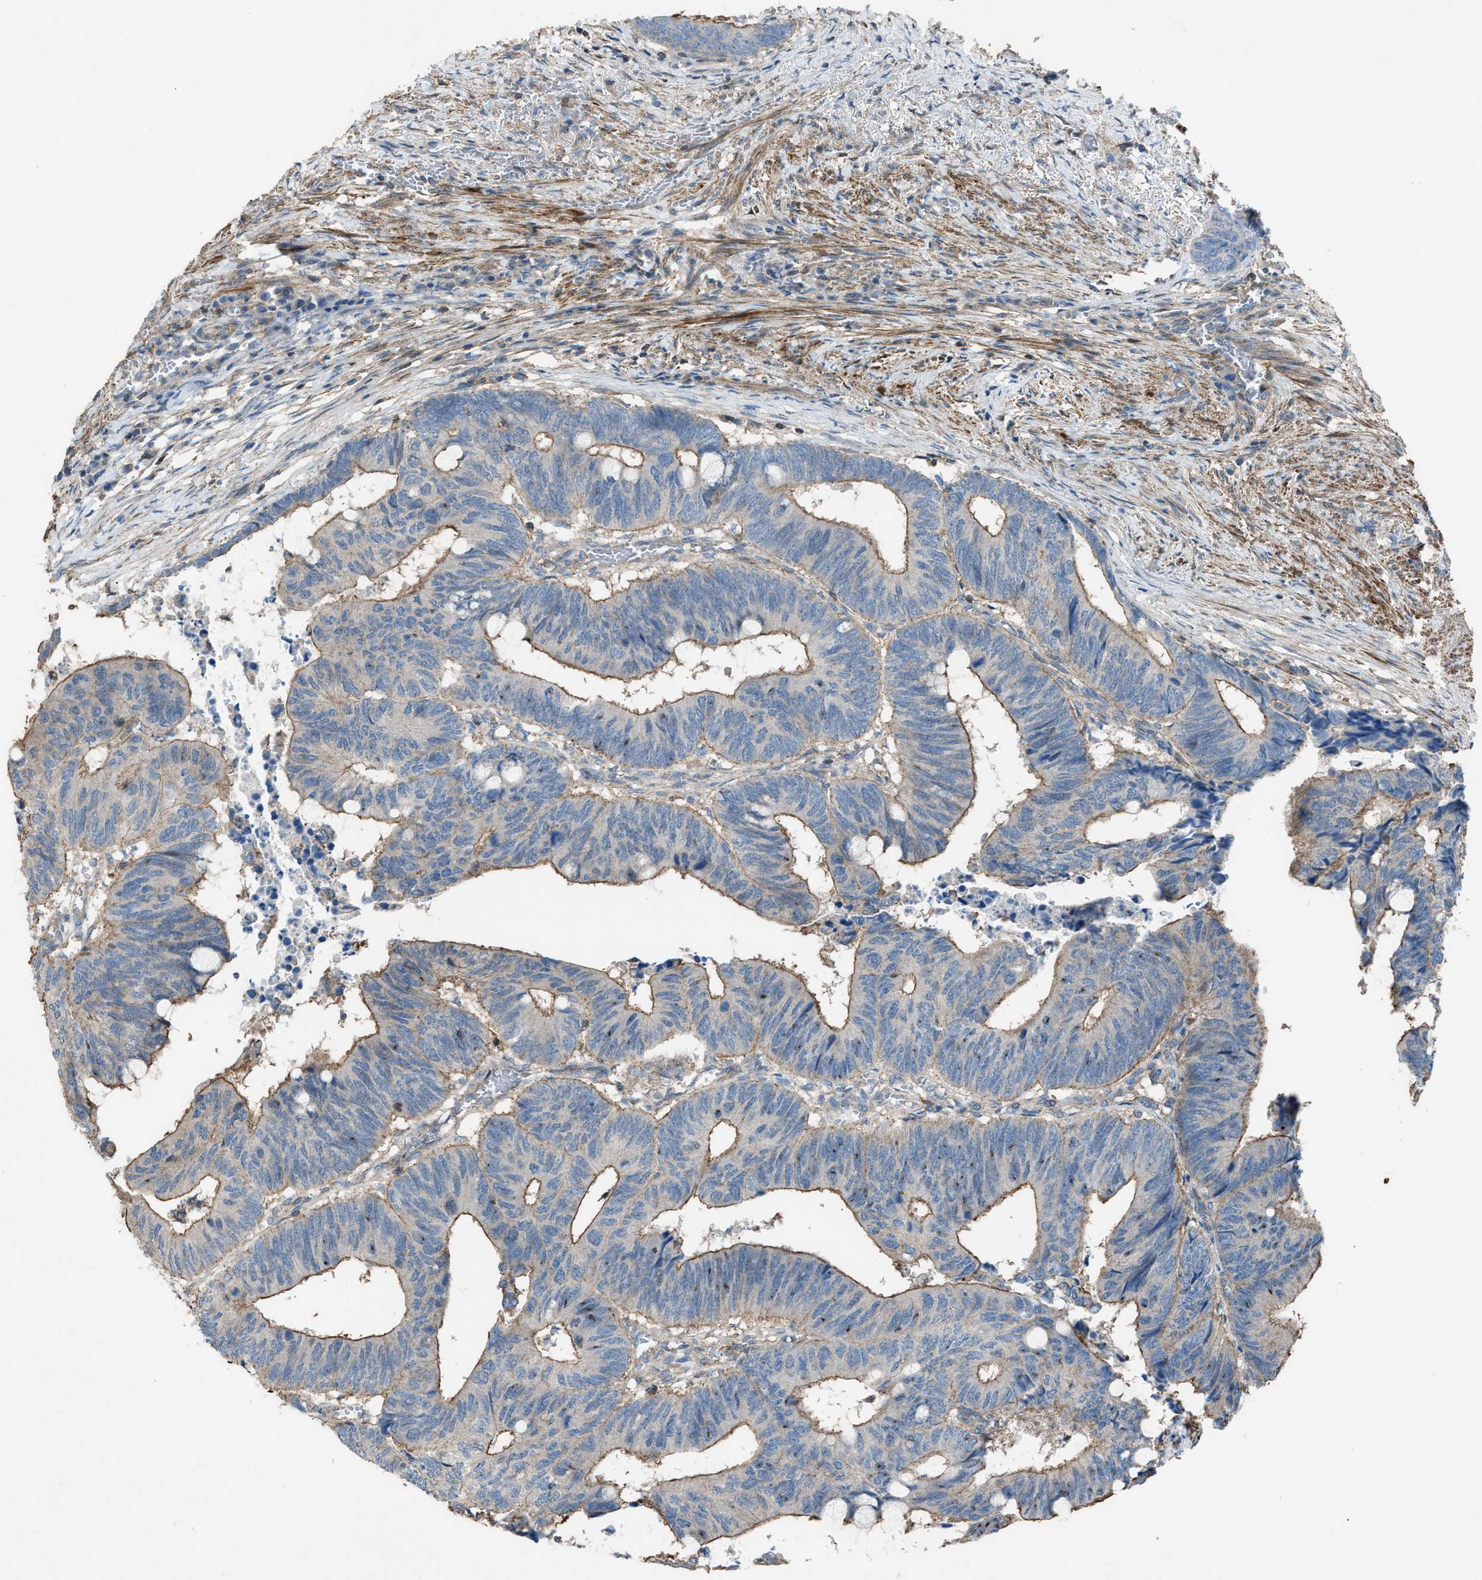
{"staining": {"intensity": "weak", "quantity": ">75%", "location": "cytoplasmic/membranous"}, "tissue": "colorectal cancer", "cell_type": "Tumor cells", "image_type": "cancer", "snomed": [{"axis": "morphology", "description": "Normal tissue, NOS"}, {"axis": "morphology", "description": "Adenocarcinoma, NOS"}, {"axis": "topography", "description": "Rectum"}, {"axis": "topography", "description": "Peripheral nerve tissue"}], "caption": "Immunohistochemistry (IHC) image of neoplastic tissue: adenocarcinoma (colorectal) stained using immunohistochemistry (IHC) exhibits low levels of weak protein expression localized specifically in the cytoplasmic/membranous of tumor cells, appearing as a cytoplasmic/membranous brown color.", "gene": "NCK2", "patient": {"sex": "male", "age": 92}}